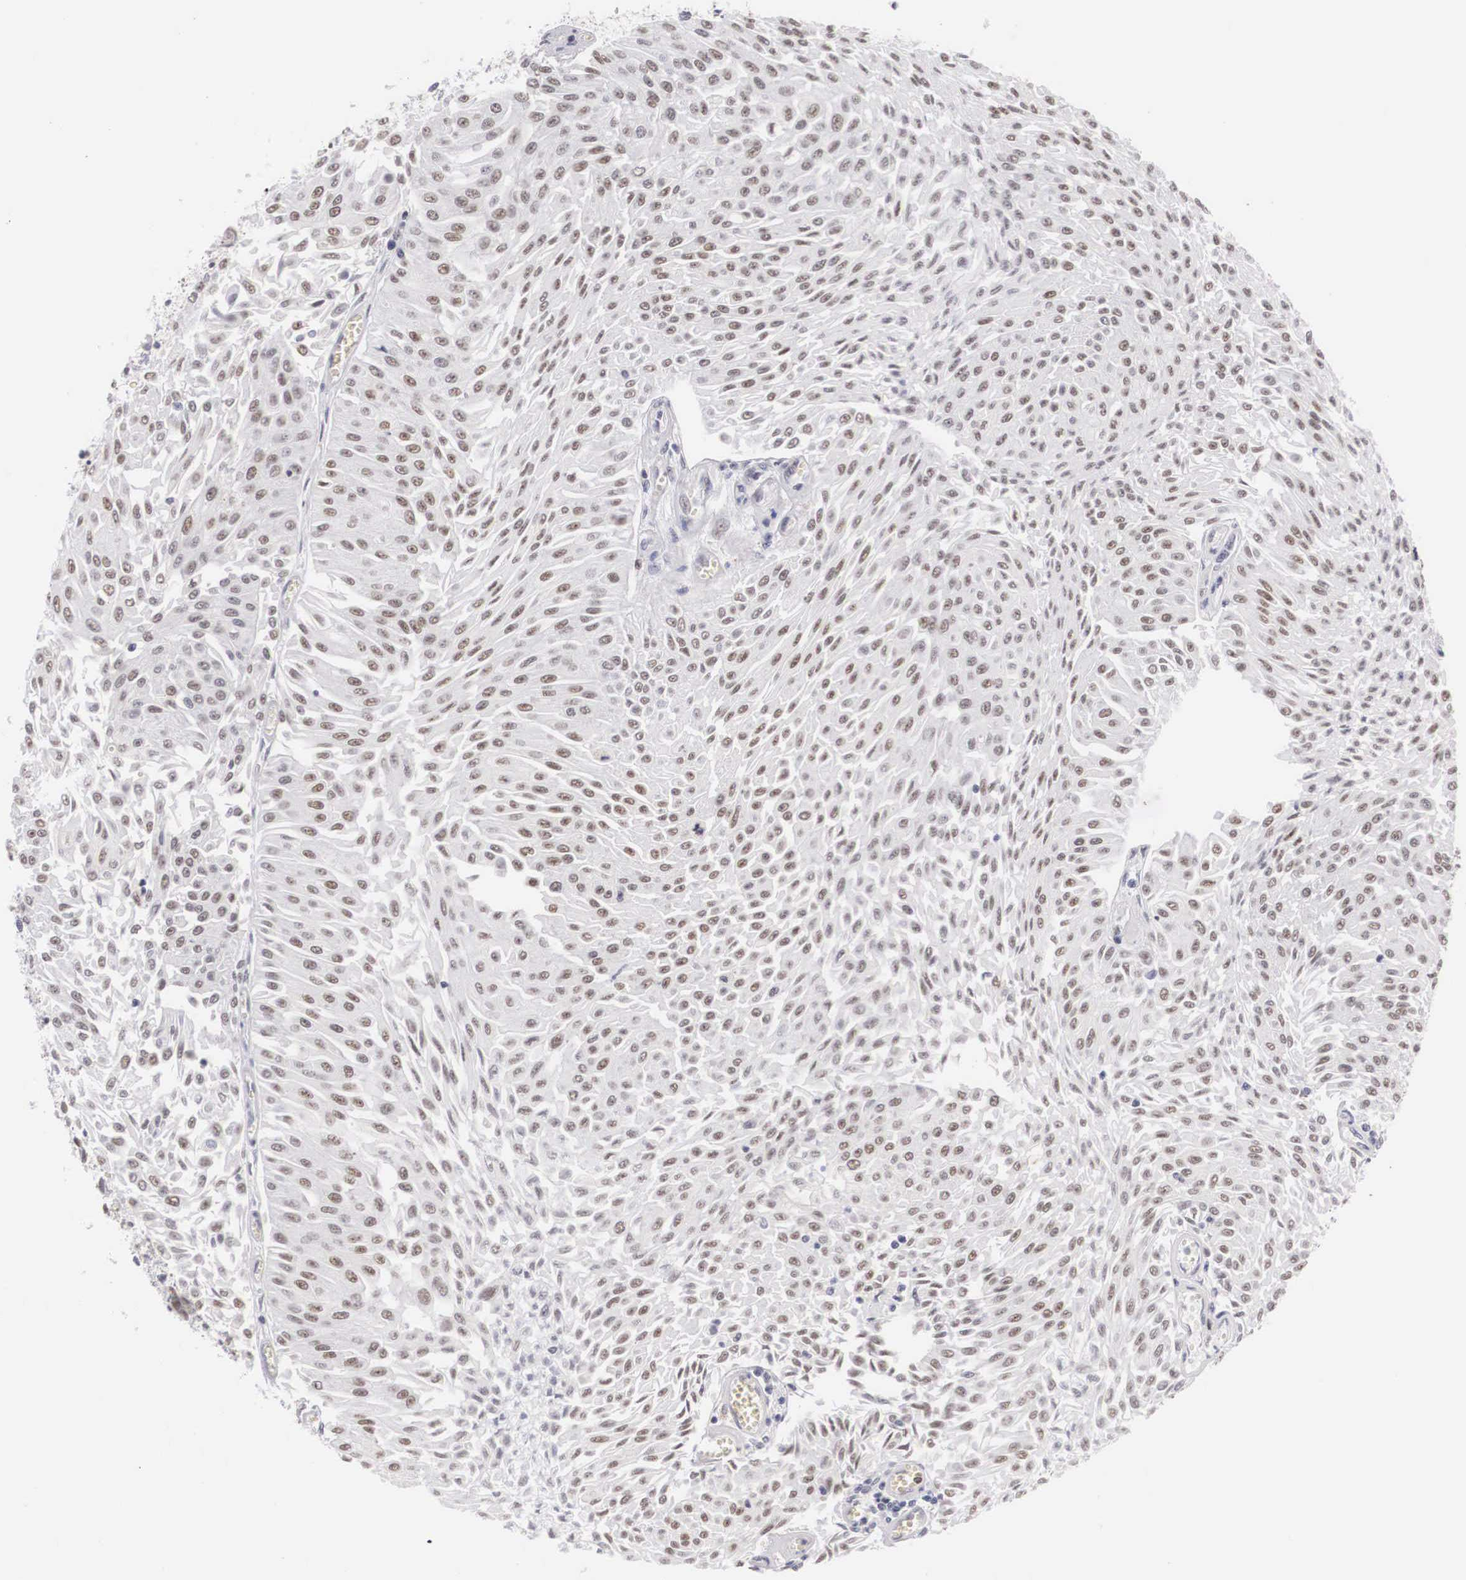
{"staining": {"intensity": "negative", "quantity": "none", "location": "none"}, "tissue": "urothelial cancer", "cell_type": "Tumor cells", "image_type": "cancer", "snomed": [{"axis": "morphology", "description": "Urothelial carcinoma, Low grade"}, {"axis": "topography", "description": "Urinary bladder"}], "caption": "High power microscopy image of an immunohistochemistry photomicrograph of low-grade urothelial carcinoma, revealing no significant positivity in tumor cells.", "gene": "FAM47A", "patient": {"sex": "male", "age": 86}}